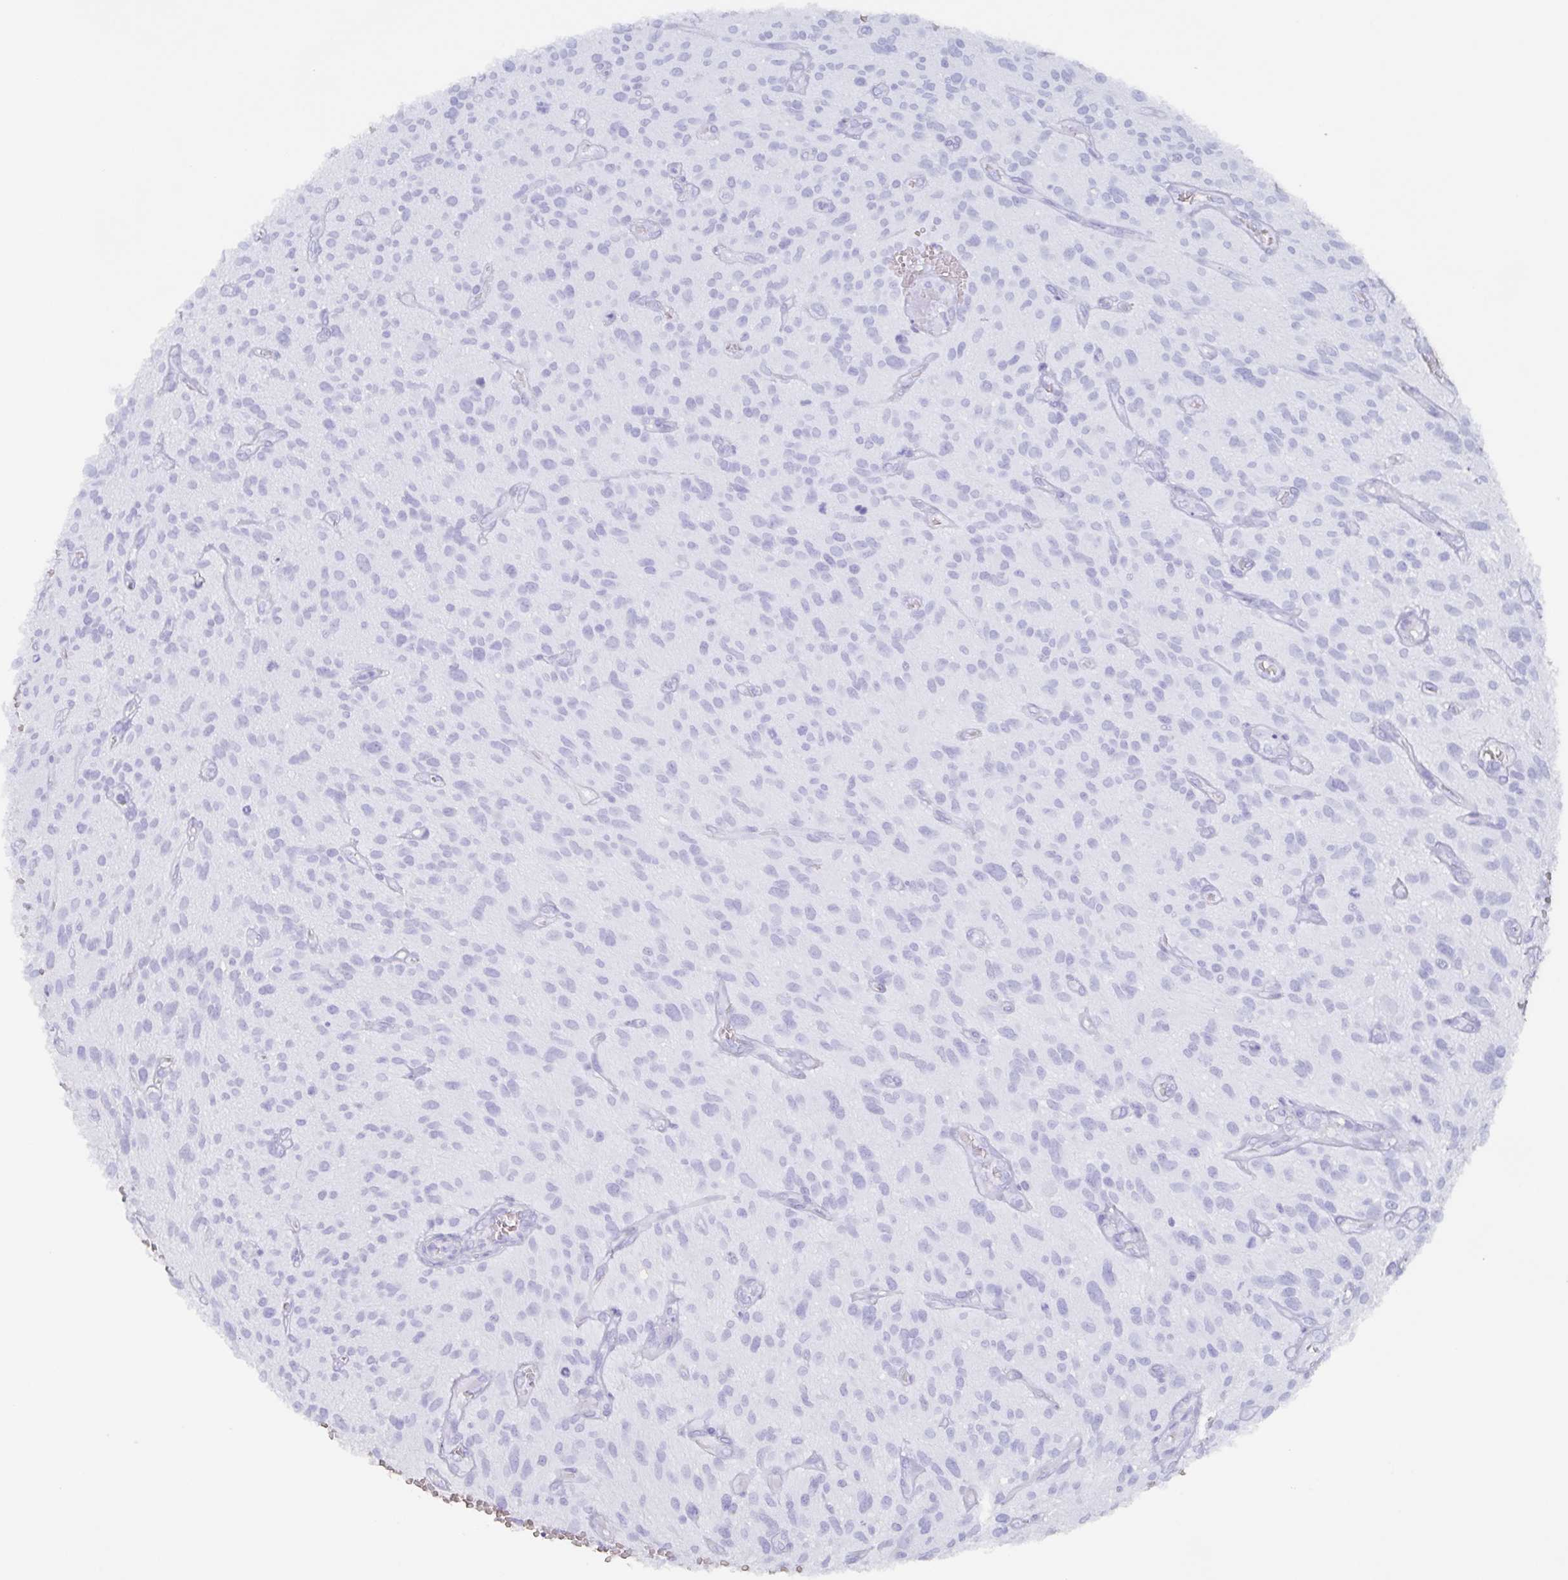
{"staining": {"intensity": "negative", "quantity": "none", "location": "none"}, "tissue": "glioma", "cell_type": "Tumor cells", "image_type": "cancer", "snomed": [{"axis": "morphology", "description": "Glioma, malignant, High grade"}, {"axis": "topography", "description": "Brain"}], "caption": "A micrograph of human high-grade glioma (malignant) is negative for staining in tumor cells.", "gene": "AGFG2", "patient": {"sex": "male", "age": 75}}